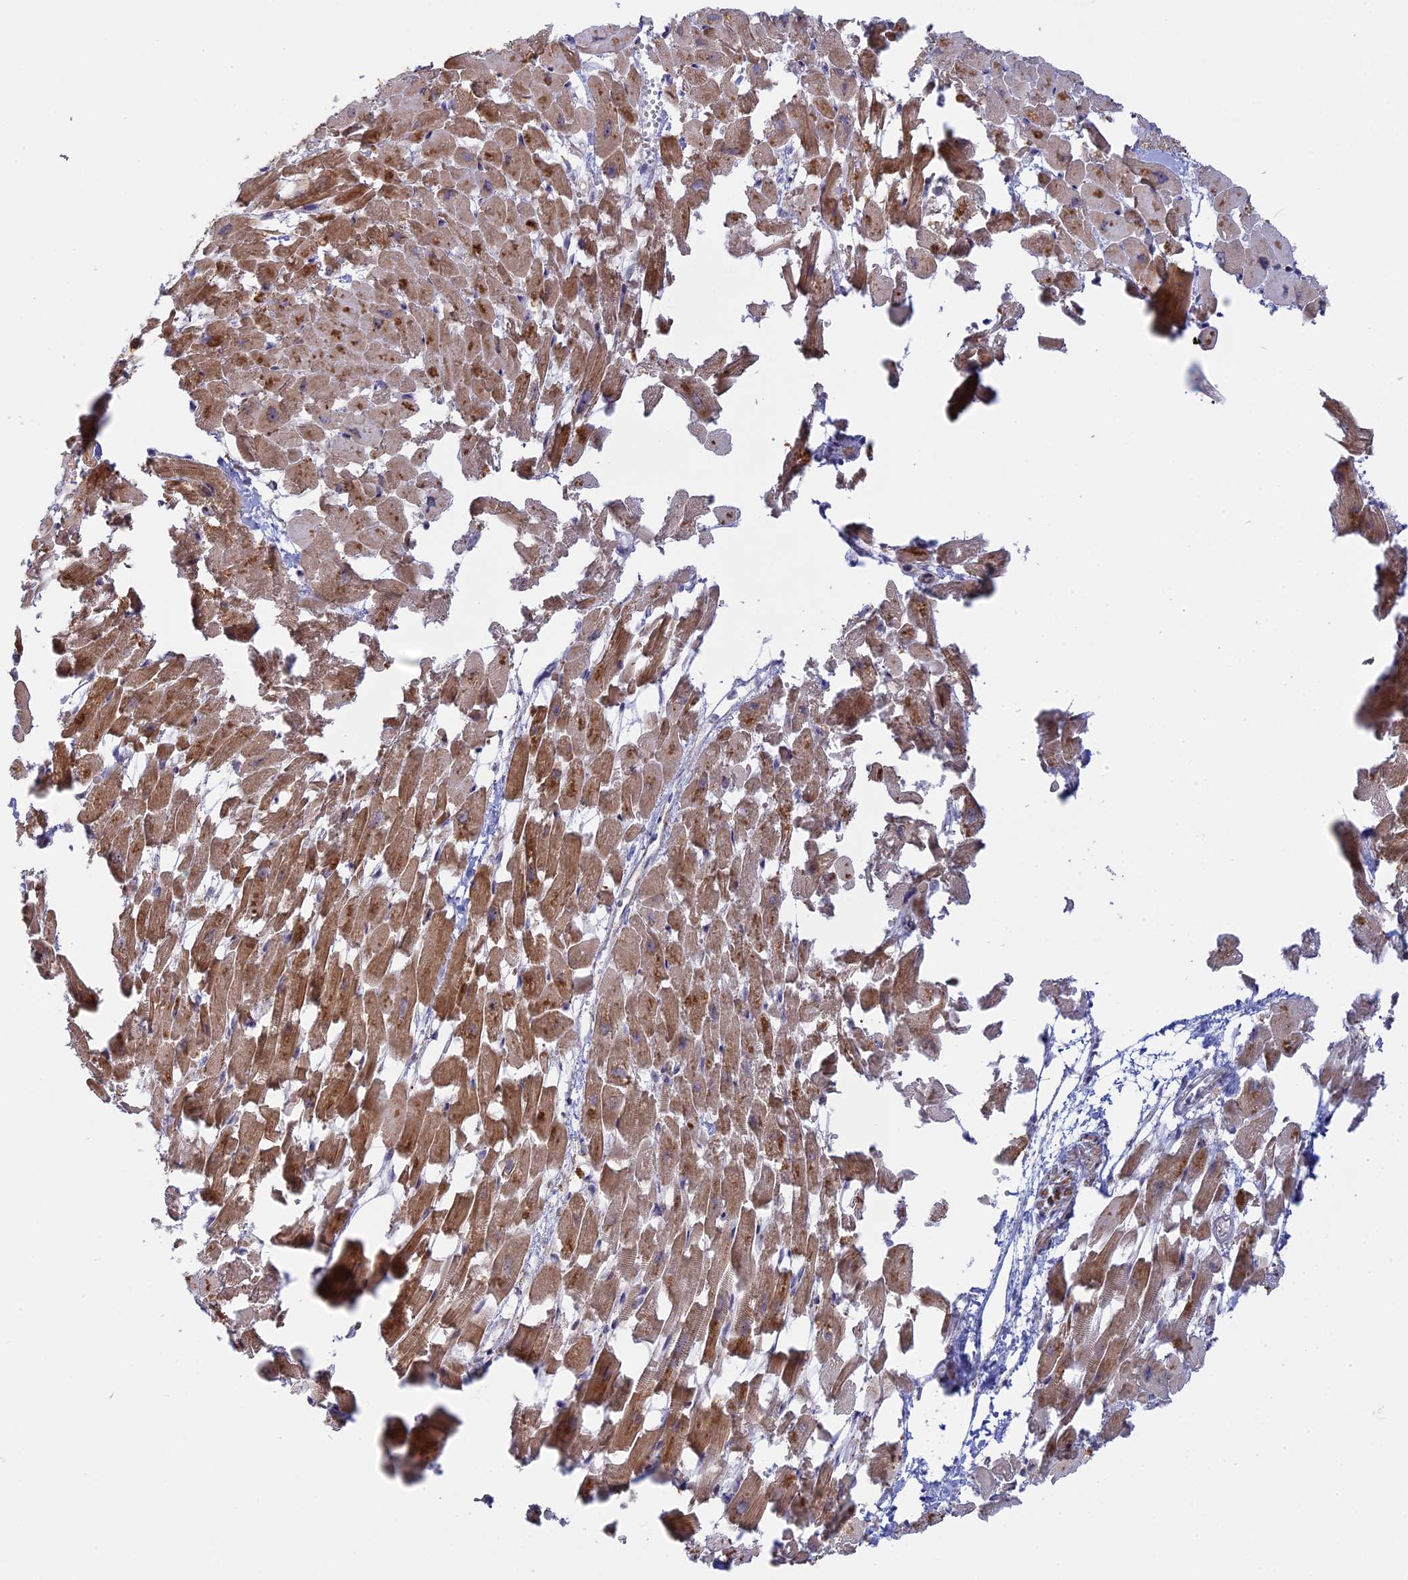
{"staining": {"intensity": "moderate", "quantity": ">75%", "location": "cytoplasmic/membranous"}, "tissue": "heart muscle", "cell_type": "Cardiomyocytes", "image_type": "normal", "snomed": [{"axis": "morphology", "description": "Normal tissue, NOS"}, {"axis": "topography", "description": "Heart"}], "caption": "High-power microscopy captured an immunohistochemistry (IHC) micrograph of benign heart muscle, revealing moderate cytoplasmic/membranous positivity in approximately >75% of cardiomyocytes.", "gene": "GSKIP", "patient": {"sex": "female", "age": 64}}